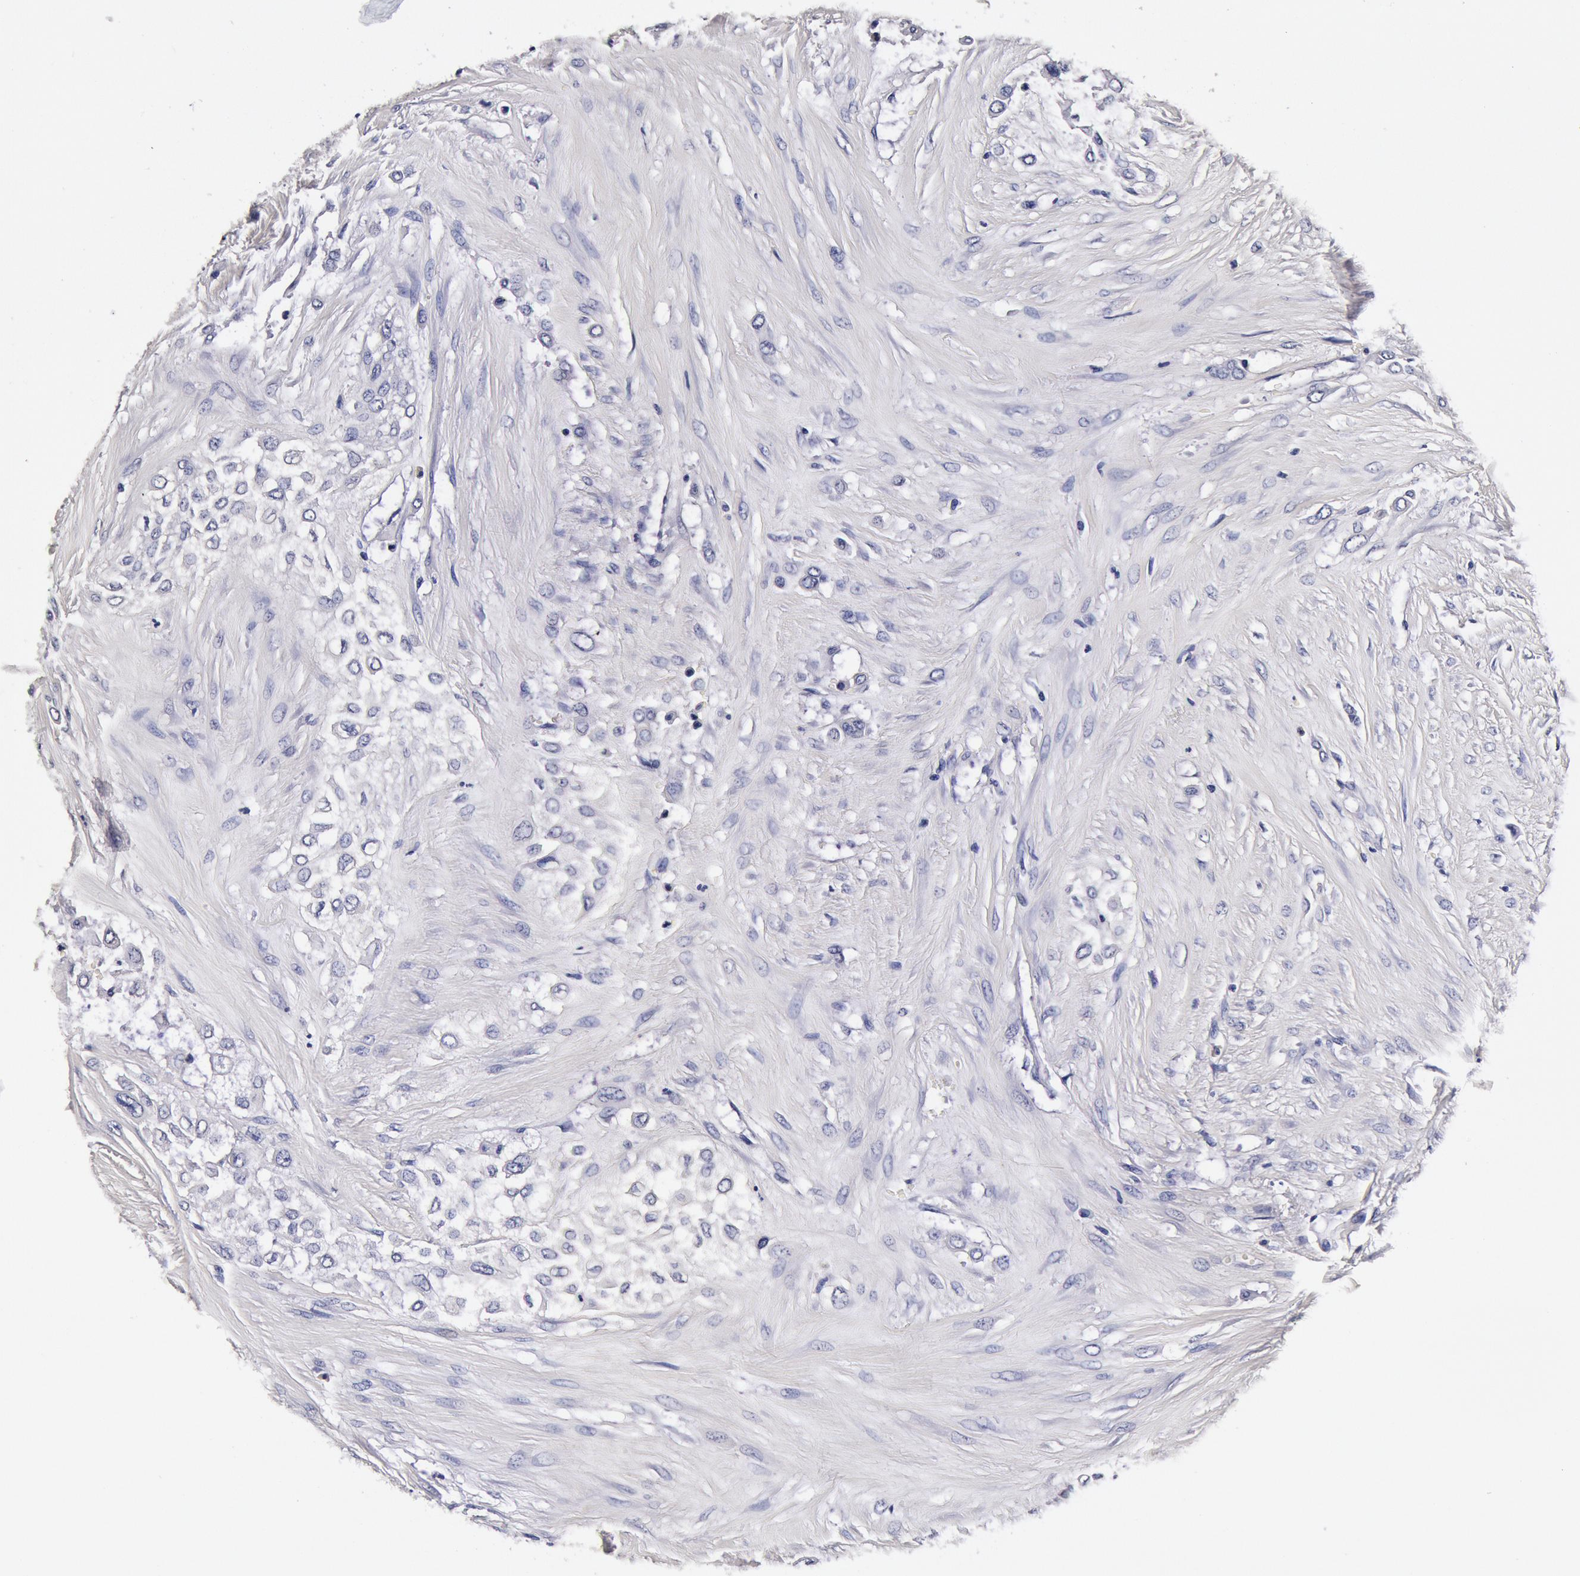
{"staining": {"intensity": "negative", "quantity": "none", "location": "none"}, "tissue": "urothelial cancer", "cell_type": "Tumor cells", "image_type": "cancer", "snomed": [{"axis": "morphology", "description": "Urothelial carcinoma, High grade"}, {"axis": "topography", "description": "Urinary bladder"}], "caption": "High magnification brightfield microscopy of urothelial cancer stained with DAB (3,3'-diaminobenzidine) (brown) and counterstained with hematoxylin (blue): tumor cells show no significant expression.", "gene": "CCDC22", "patient": {"sex": "male", "age": 57}}